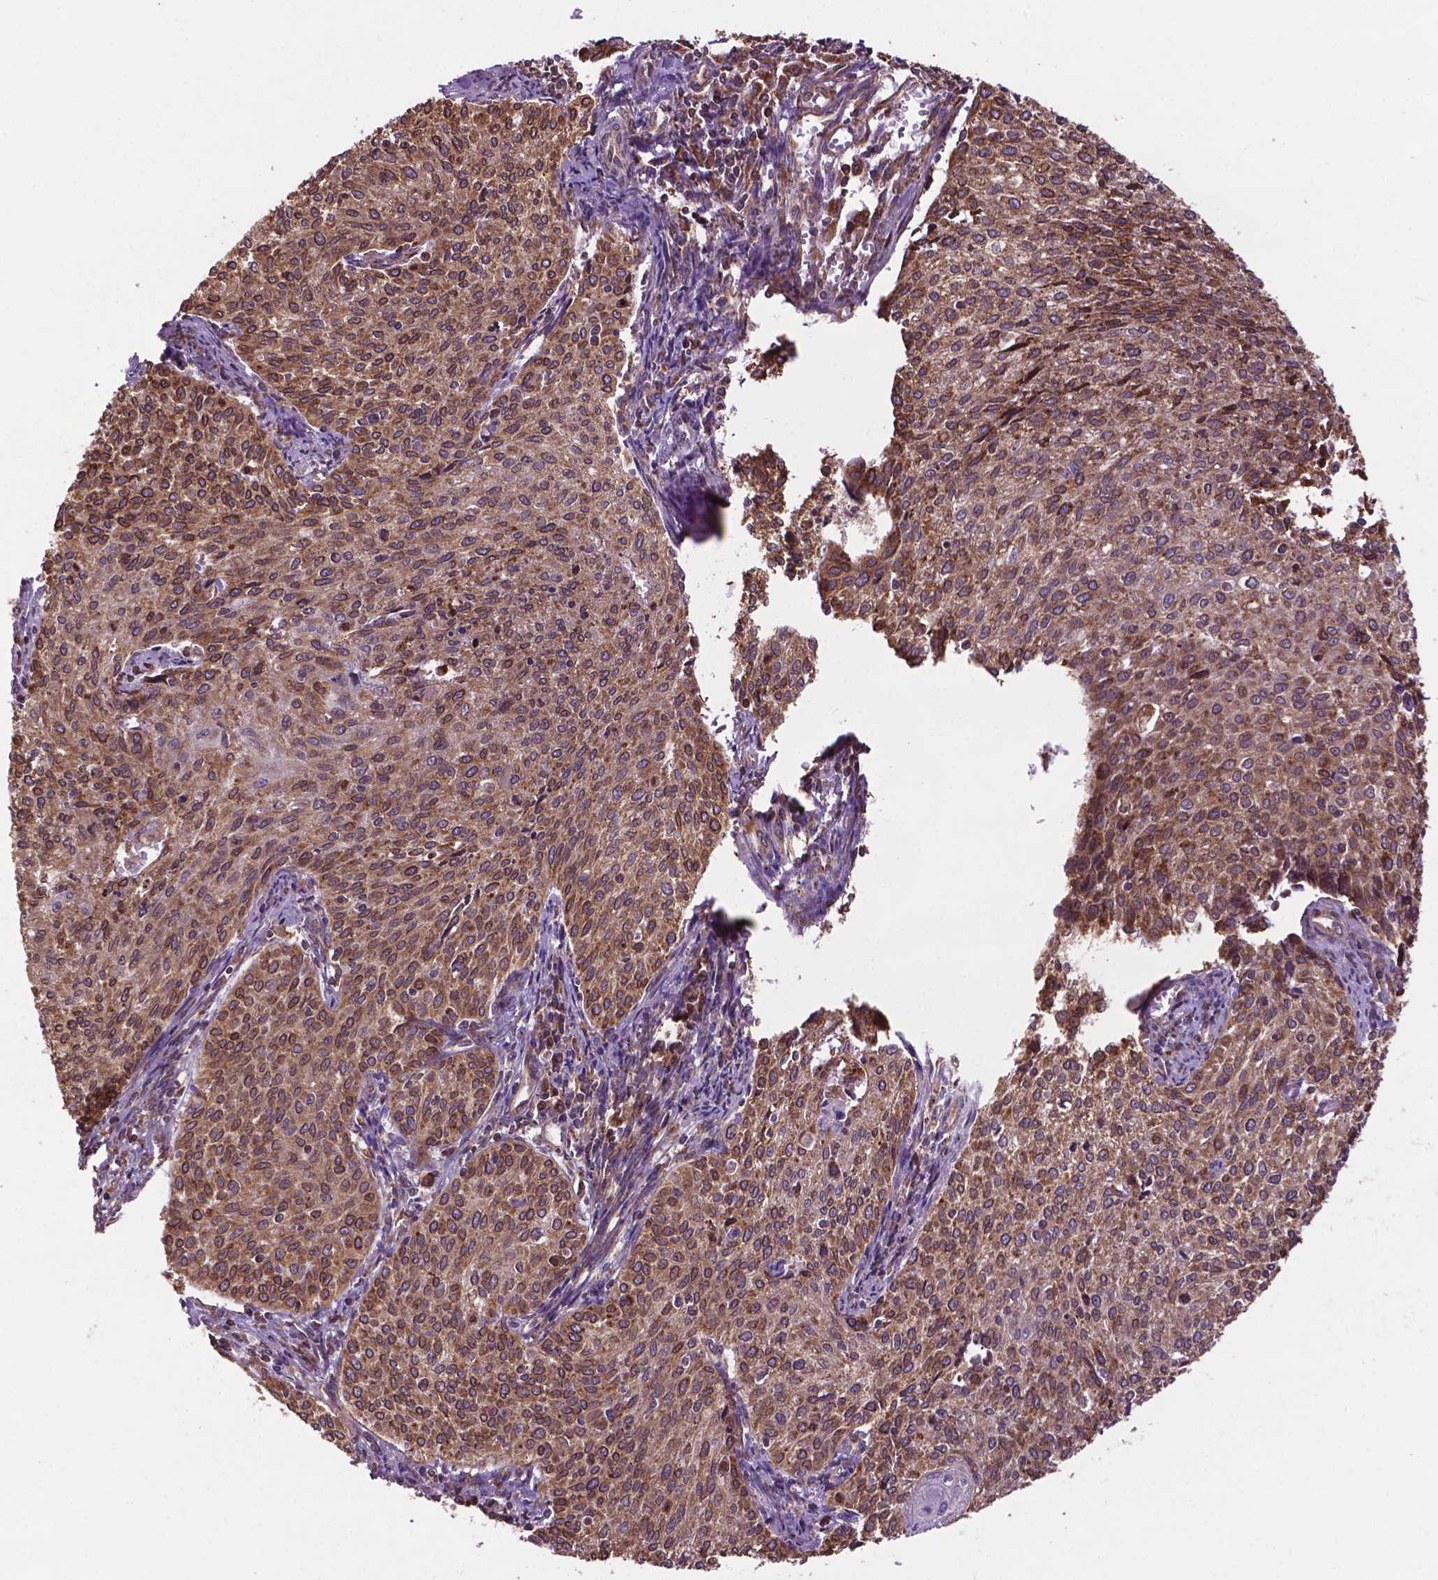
{"staining": {"intensity": "moderate", "quantity": ">75%", "location": "cytoplasmic/membranous"}, "tissue": "cervical cancer", "cell_type": "Tumor cells", "image_type": "cancer", "snomed": [{"axis": "morphology", "description": "Squamous cell carcinoma, NOS"}, {"axis": "topography", "description": "Cervix"}], "caption": "High-power microscopy captured an immunohistochemistry (IHC) photomicrograph of cervical cancer (squamous cell carcinoma), revealing moderate cytoplasmic/membranous positivity in approximately >75% of tumor cells. Using DAB (3,3'-diaminobenzidine) (brown) and hematoxylin (blue) stains, captured at high magnification using brightfield microscopy.", "gene": "GANAB", "patient": {"sex": "female", "age": 38}}